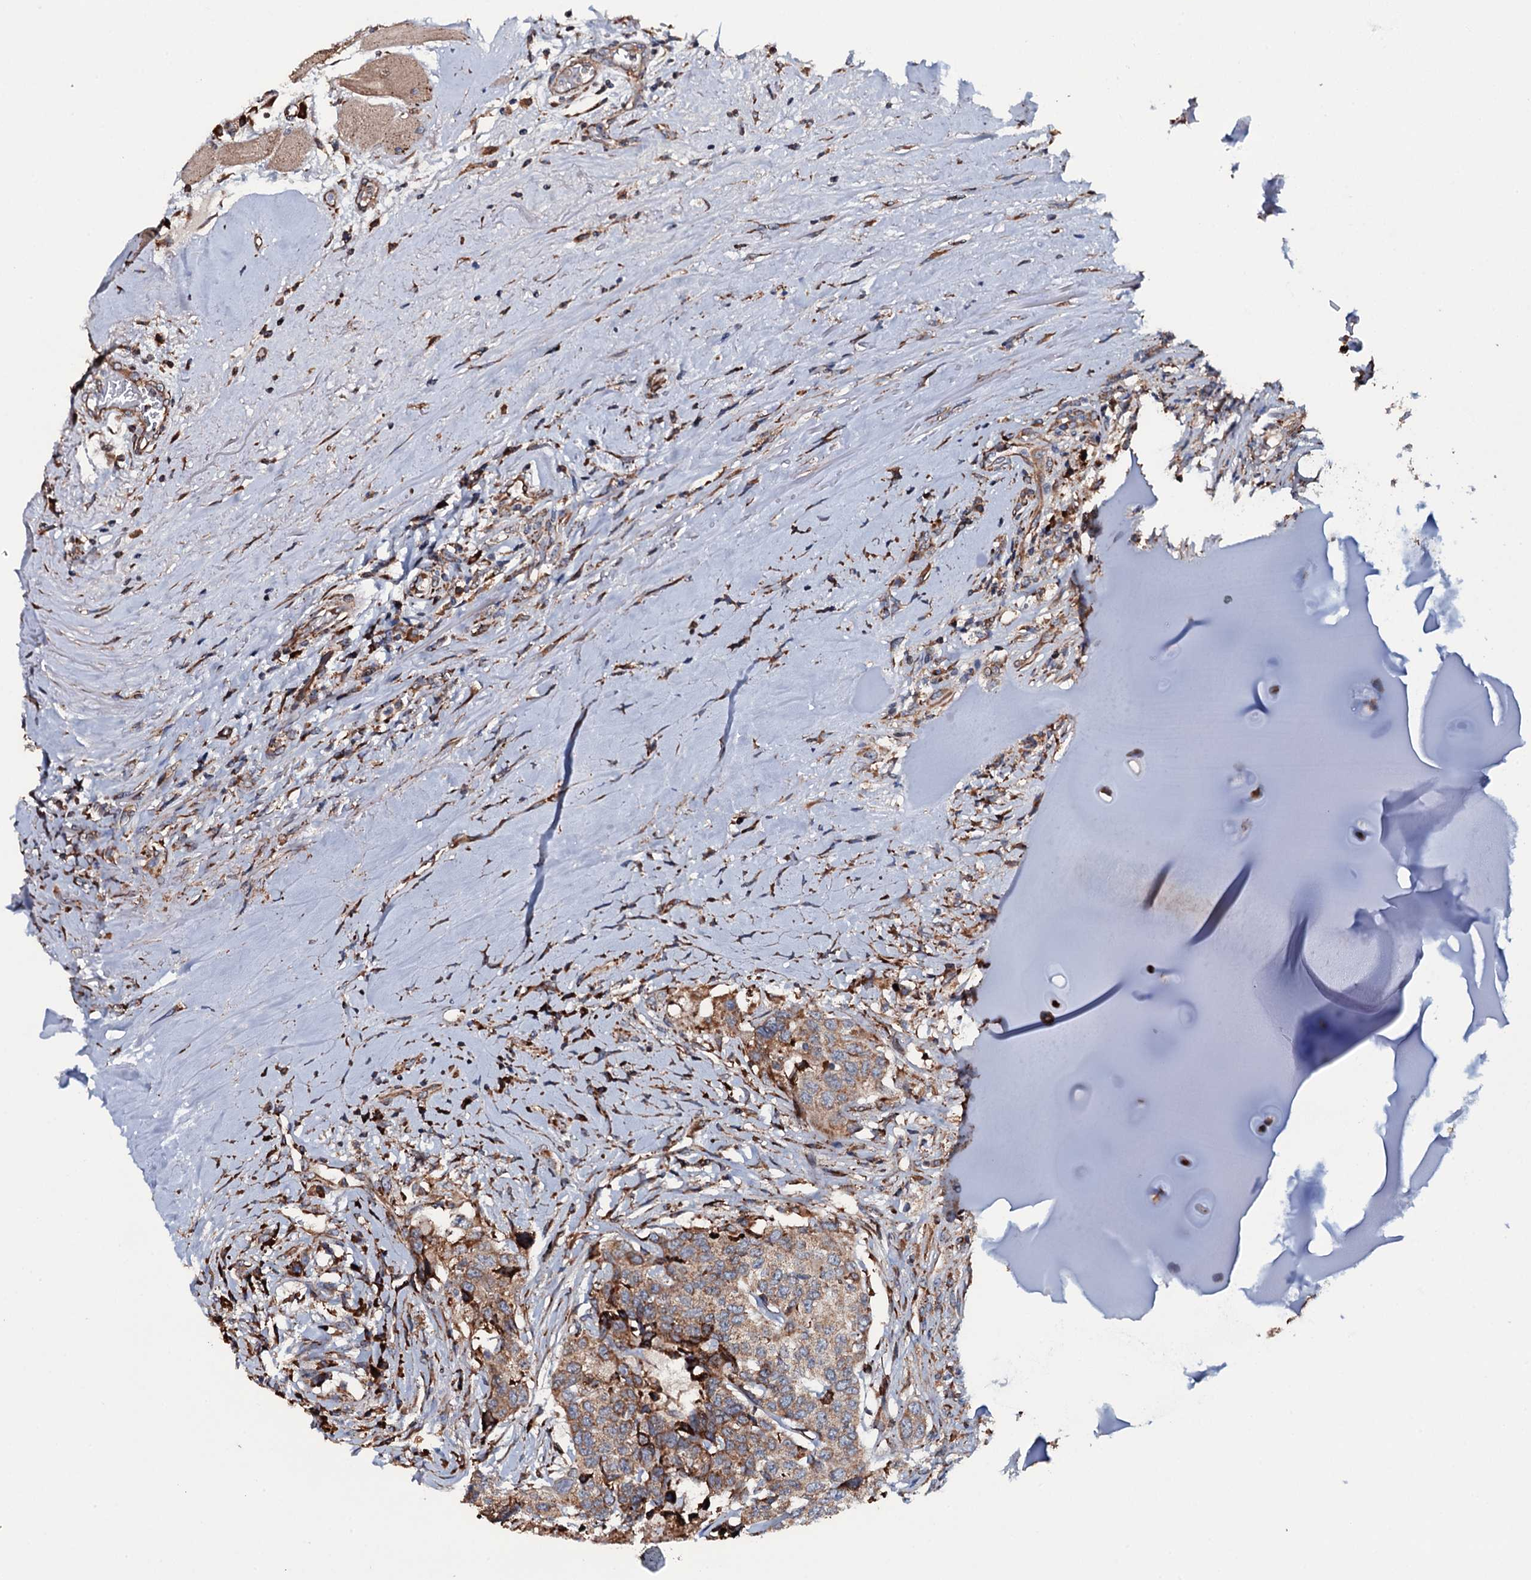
{"staining": {"intensity": "moderate", "quantity": ">75%", "location": "cytoplasmic/membranous"}, "tissue": "head and neck cancer", "cell_type": "Tumor cells", "image_type": "cancer", "snomed": [{"axis": "morphology", "description": "Squamous cell carcinoma, NOS"}, {"axis": "topography", "description": "Head-Neck"}], "caption": "IHC of human head and neck squamous cell carcinoma demonstrates medium levels of moderate cytoplasmic/membranous staining in approximately >75% of tumor cells.", "gene": "RAB12", "patient": {"sex": "male", "age": 66}}